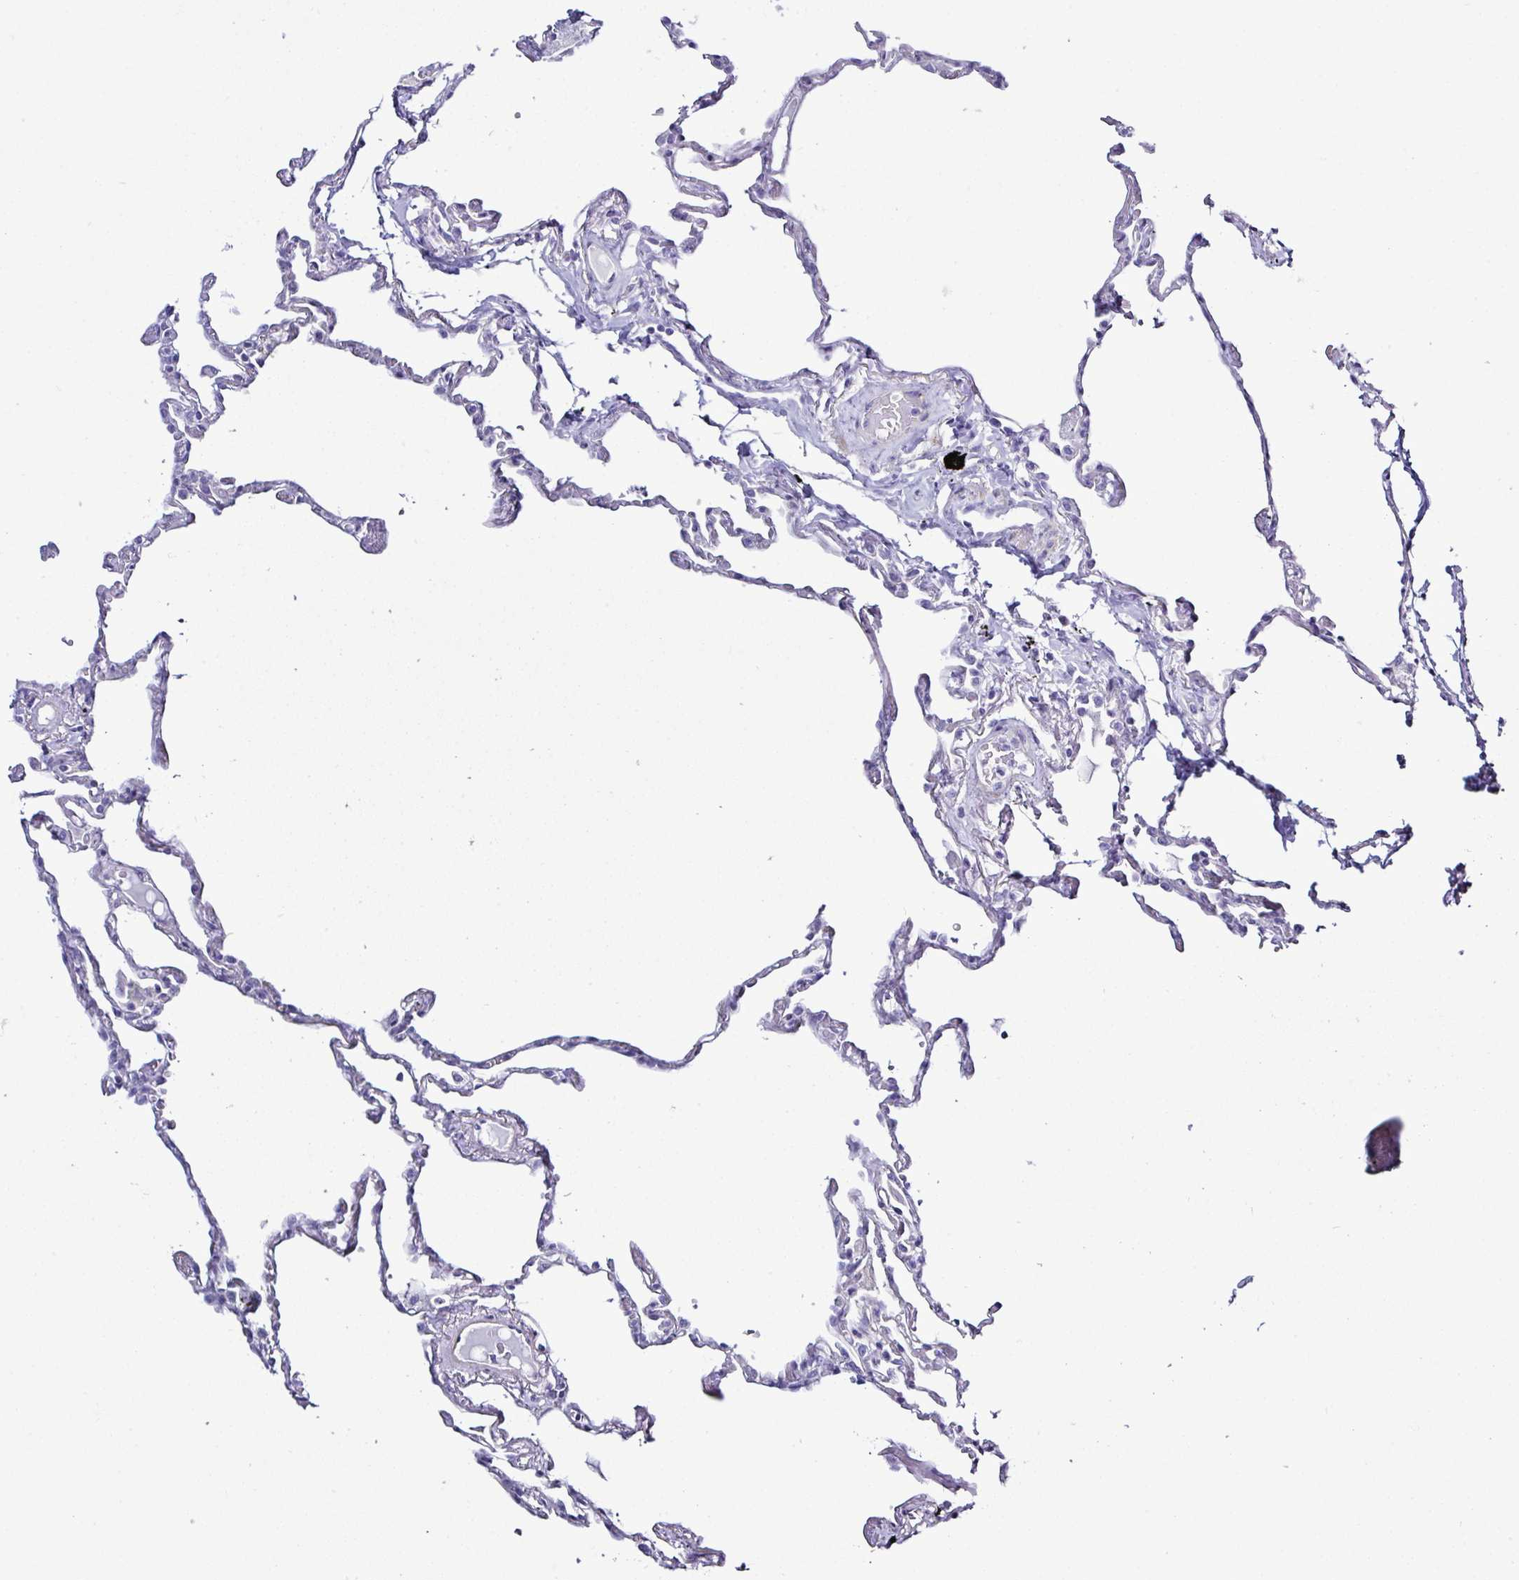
{"staining": {"intensity": "negative", "quantity": "none", "location": "none"}, "tissue": "lung", "cell_type": "Alveolar cells", "image_type": "normal", "snomed": [{"axis": "morphology", "description": "Normal tissue, NOS"}, {"axis": "topography", "description": "Lung"}], "caption": "A high-resolution image shows IHC staining of unremarkable lung, which demonstrates no significant staining in alveolar cells. (DAB immunohistochemistry visualized using brightfield microscopy, high magnification).", "gene": "MED11", "patient": {"sex": "female", "age": 67}}